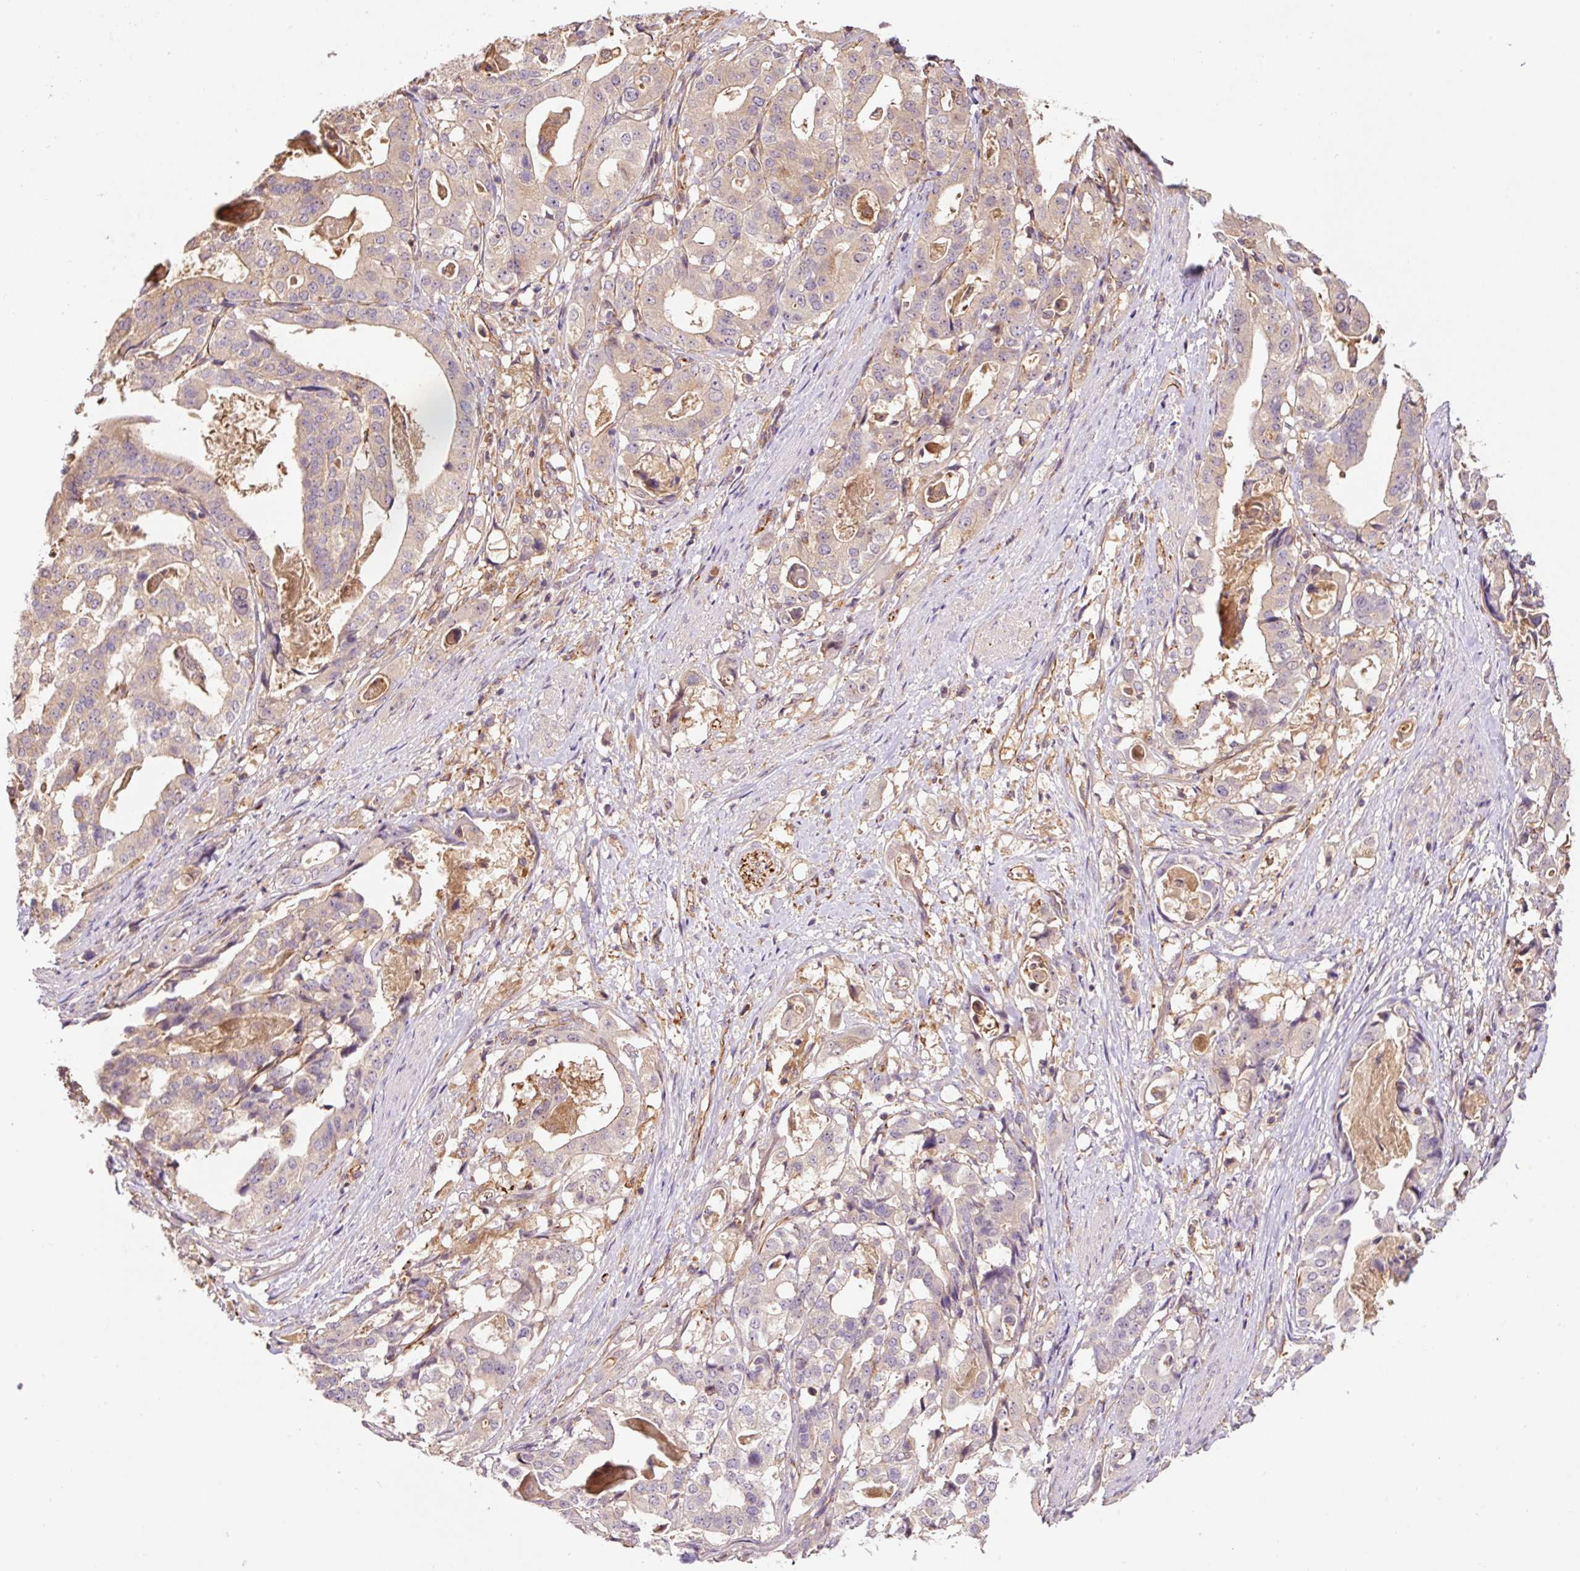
{"staining": {"intensity": "weak", "quantity": "<25%", "location": "cytoplasmic/membranous"}, "tissue": "stomach cancer", "cell_type": "Tumor cells", "image_type": "cancer", "snomed": [{"axis": "morphology", "description": "Adenocarcinoma, NOS"}, {"axis": "topography", "description": "Stomach"}], "caption": "The image shows no staining of tumor cells in stomach cancer.", "gene": "PCK2", "patient": {"sex": "male", "age": 48}}